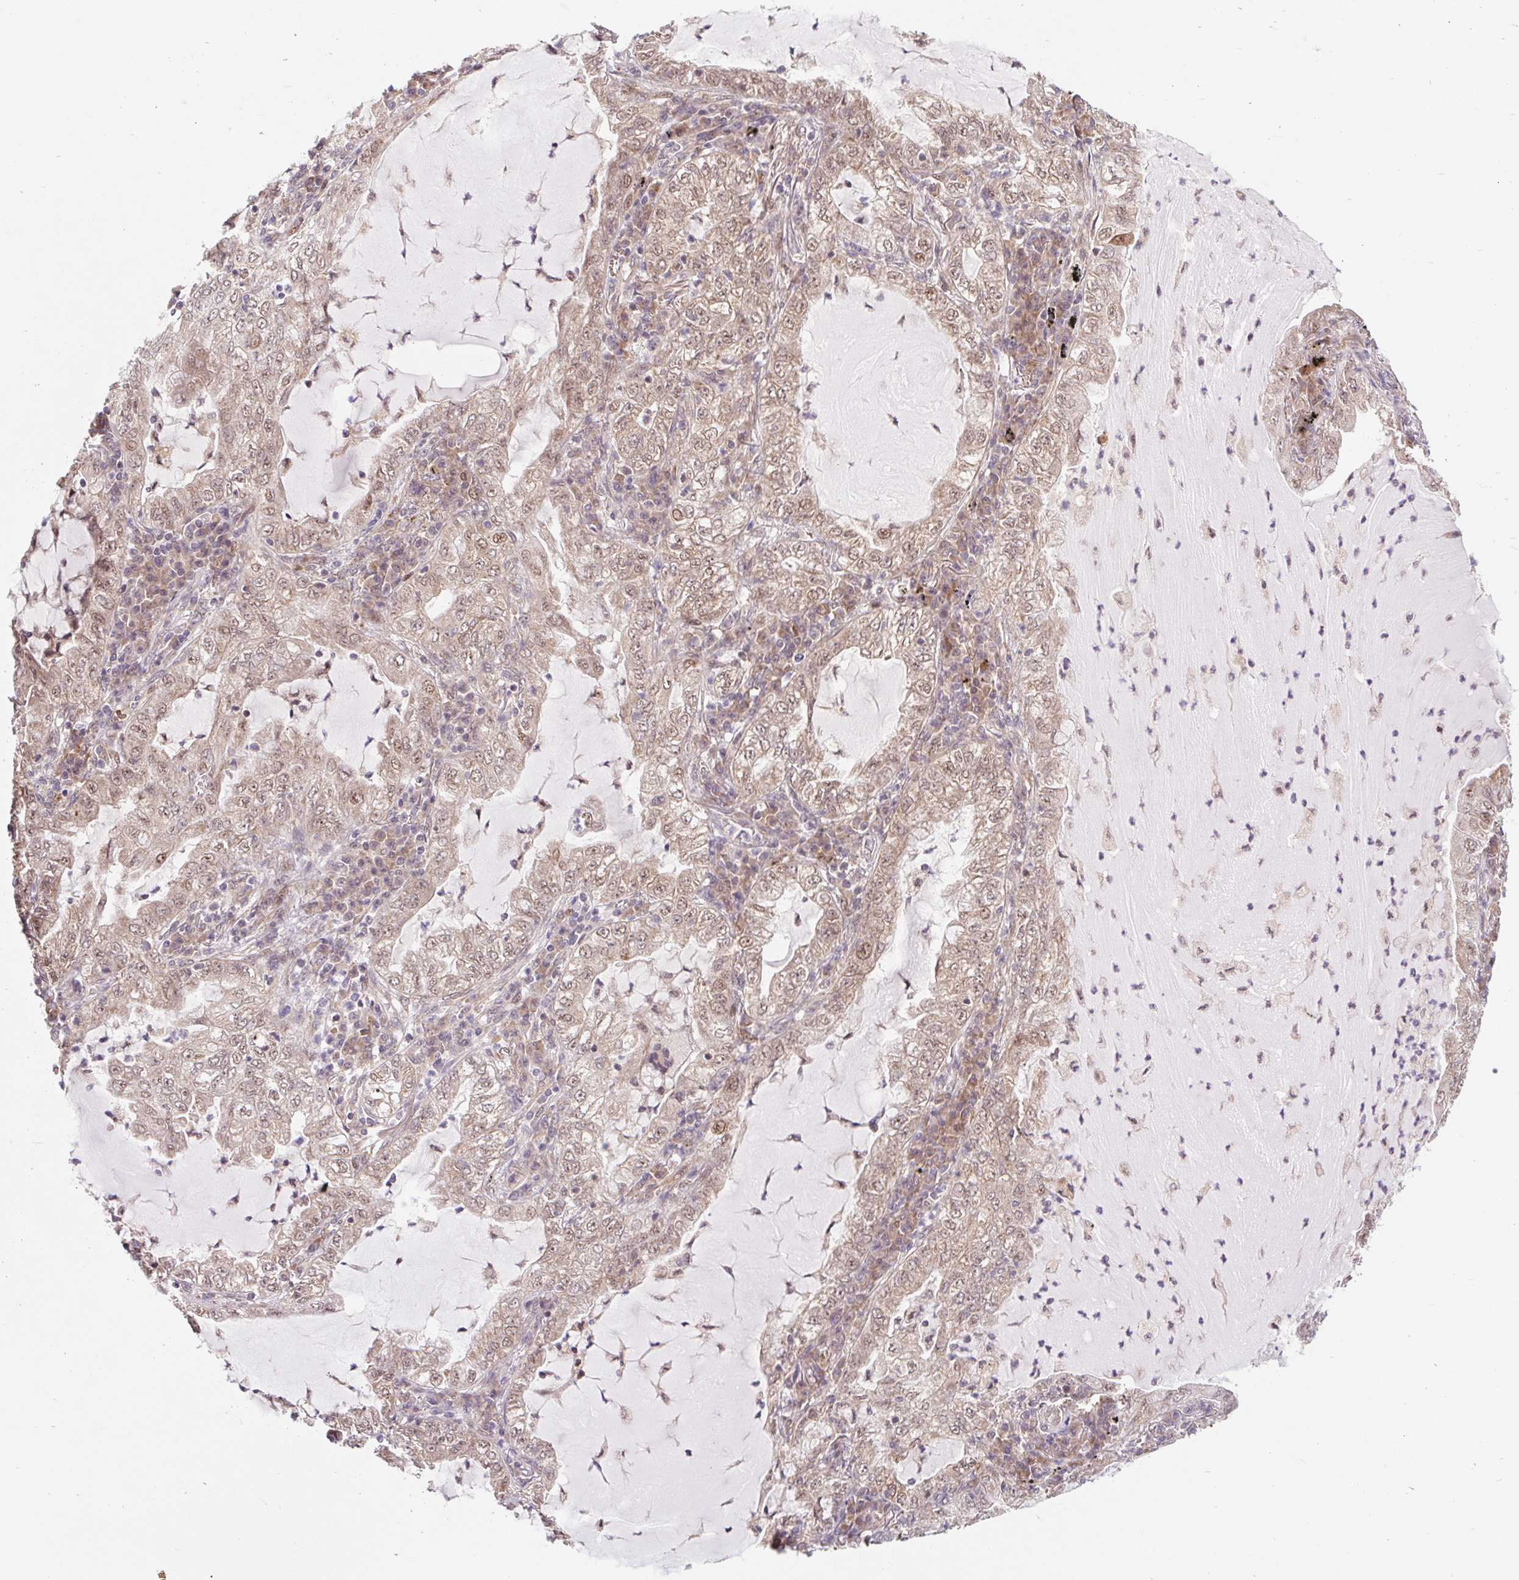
{"staining": {"intensity": "moderate", "quantity": ">75%", "location": "cytoplasmic/membranous,nuclear"}, "tissue": "lung cancer", "cell_type": "Tumor cells", "image_type": "cancer", "snomed": [{"axis": "morphology", "description": "Adenocarcinoma, NOS"}, {"axis": "topography", "description": "Lung"}], "caption": "A brown stain shows moderate cytoplasmic/membranous and nuclear staining of a protein in lung cancer tumor cells. (Stains: DAB (3,3'-diaminobenzidine) in brown, nuclei in blue, Microscopy: brightfield microscopy at high magnification).", "gene": "HFE", "patient": {"sex": "female", "age": 73}}